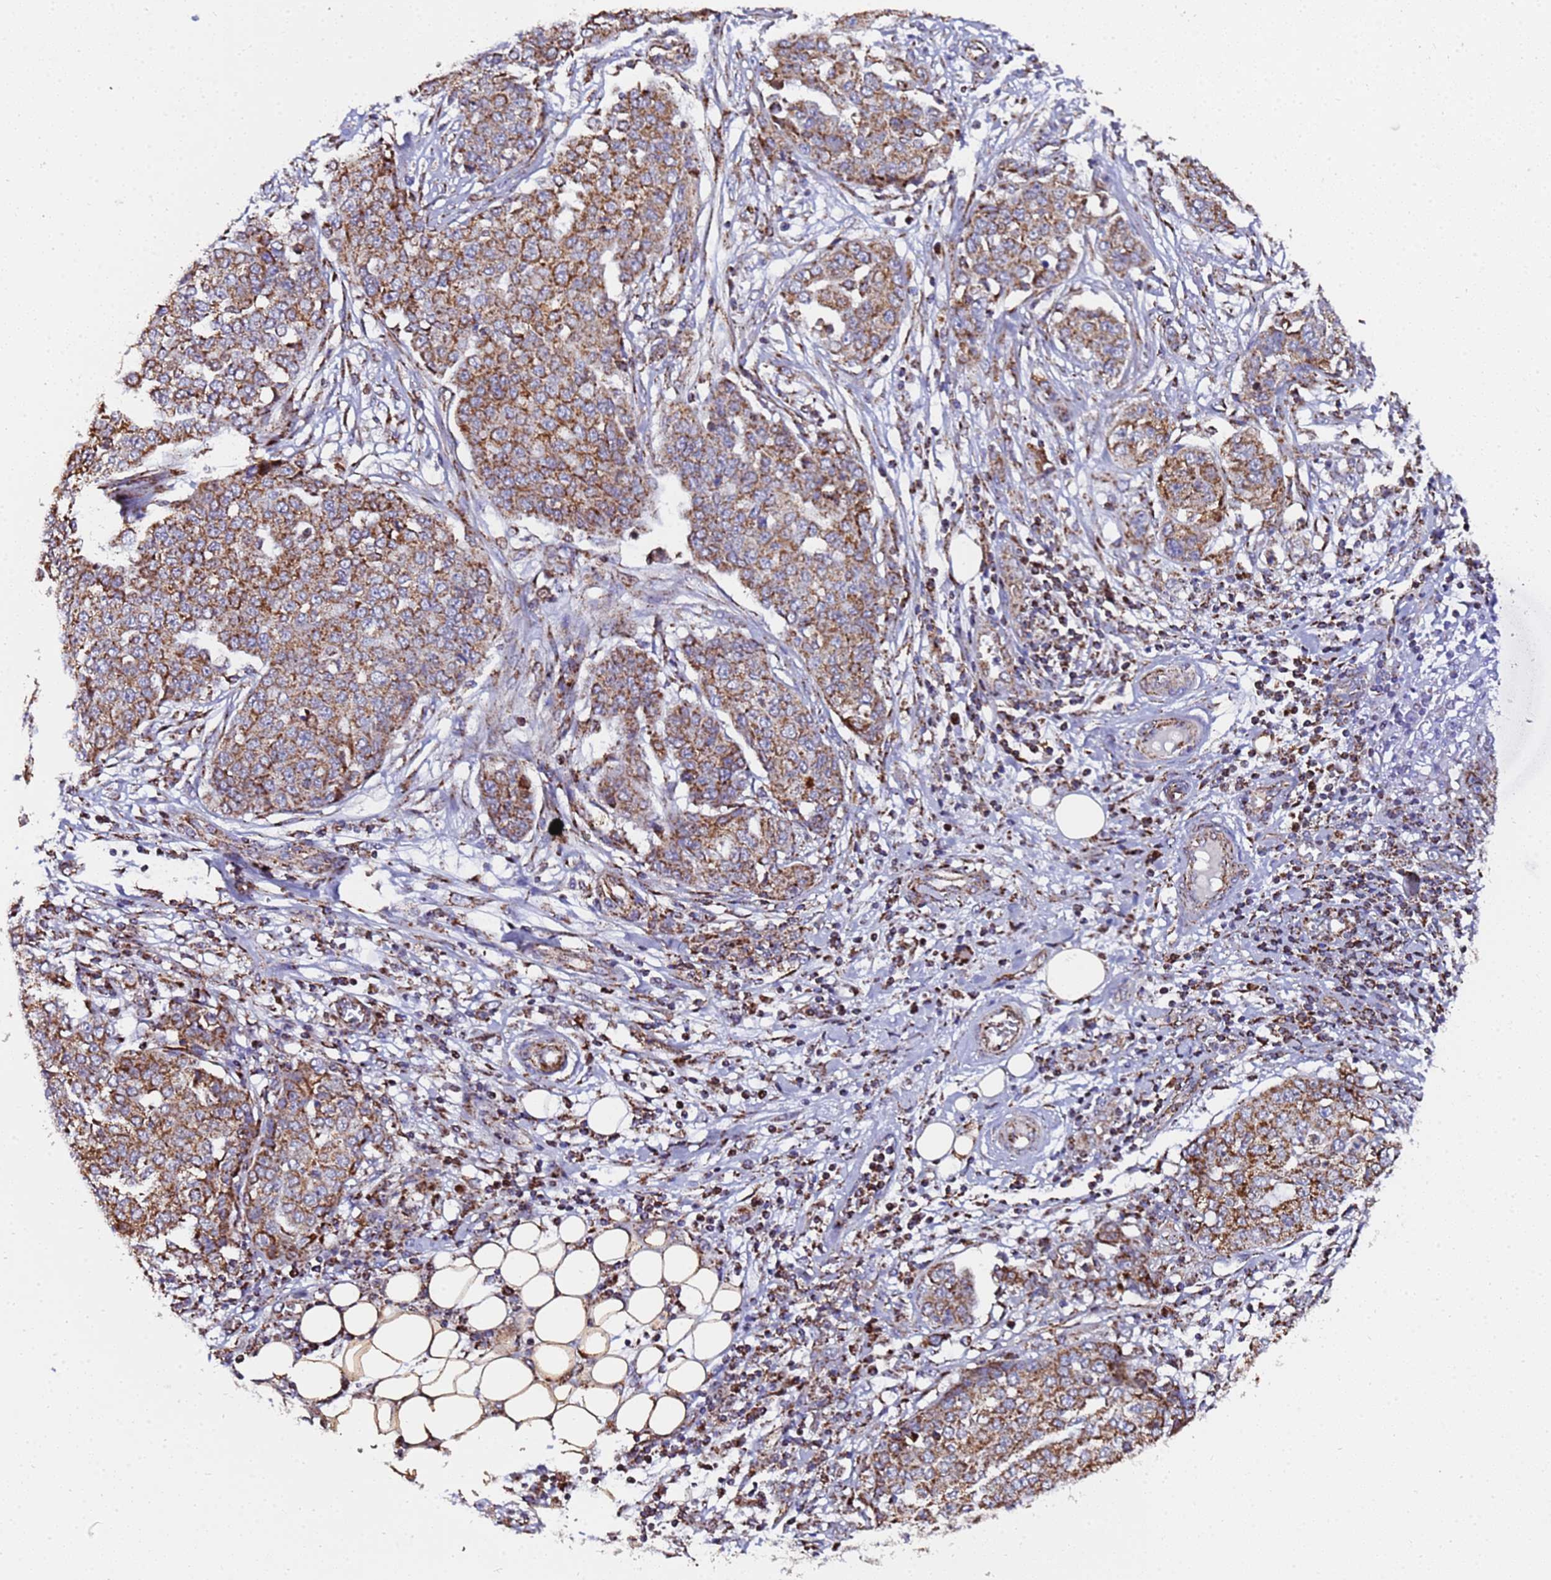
{"staining": {"intensity": "moderate", "quantity": ">75%", "location": "cytoplasmic/membranous"}, "tissue": "ovarian cancer", "cell_type": "Tumor cells", "image_type": "cancer", "snomed": [{"axis": "morphology", "description": "Cystadenocarcinoma, serous, NOS"}, {"axis": "topography", "description": "Soft tissue"}, {"axis": "topography", "description": "Ovary"}], "caption": "The histopathology image shows immunohistochemical staining of serous cystadenocarcinoma (ovarian). There is moderate cytoplasmic/membranous staining is present in approximately >75% of tumor cells.", "gene": "MRPS12", "patient": {"sex": "female", "age": 57}}